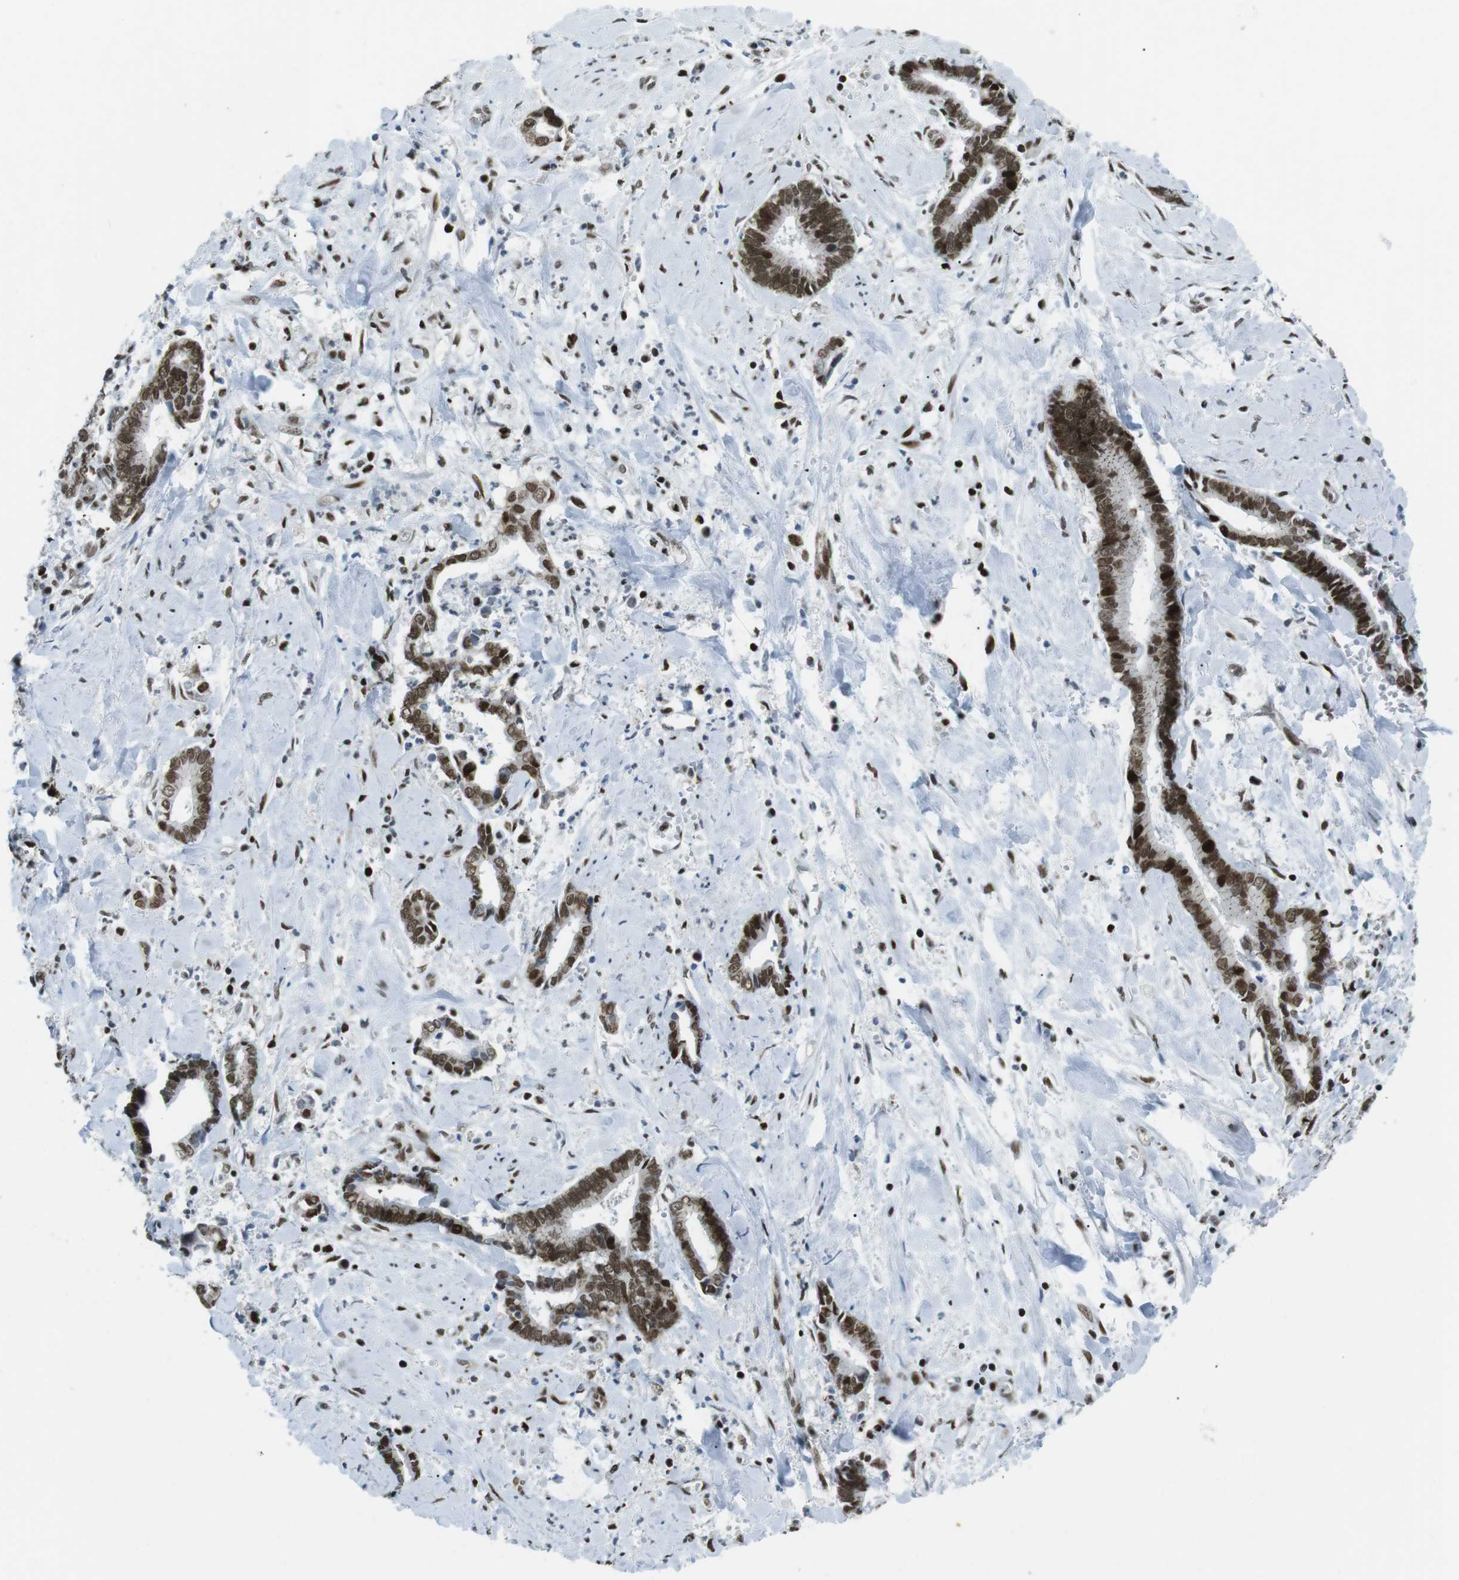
{"staining": {"intensity": "strong", "quantity": ">75%", "location": "nuclear"}, "tissue": "cervical cancer", "cell_type": "Tumor cells", "image_type": "cancer", "snomed": [{"axis": "morphology", "description": "Adenocarcinoma, NOS"}, {"axis": "topography", "description": "Cervix"}], "caption": "An image of human cervical cancer stained for a protein shows strong nuclear brown staining in tumor cells.", "gene": "ARID1A", "patient": {"sex": "female", "age": 44}}